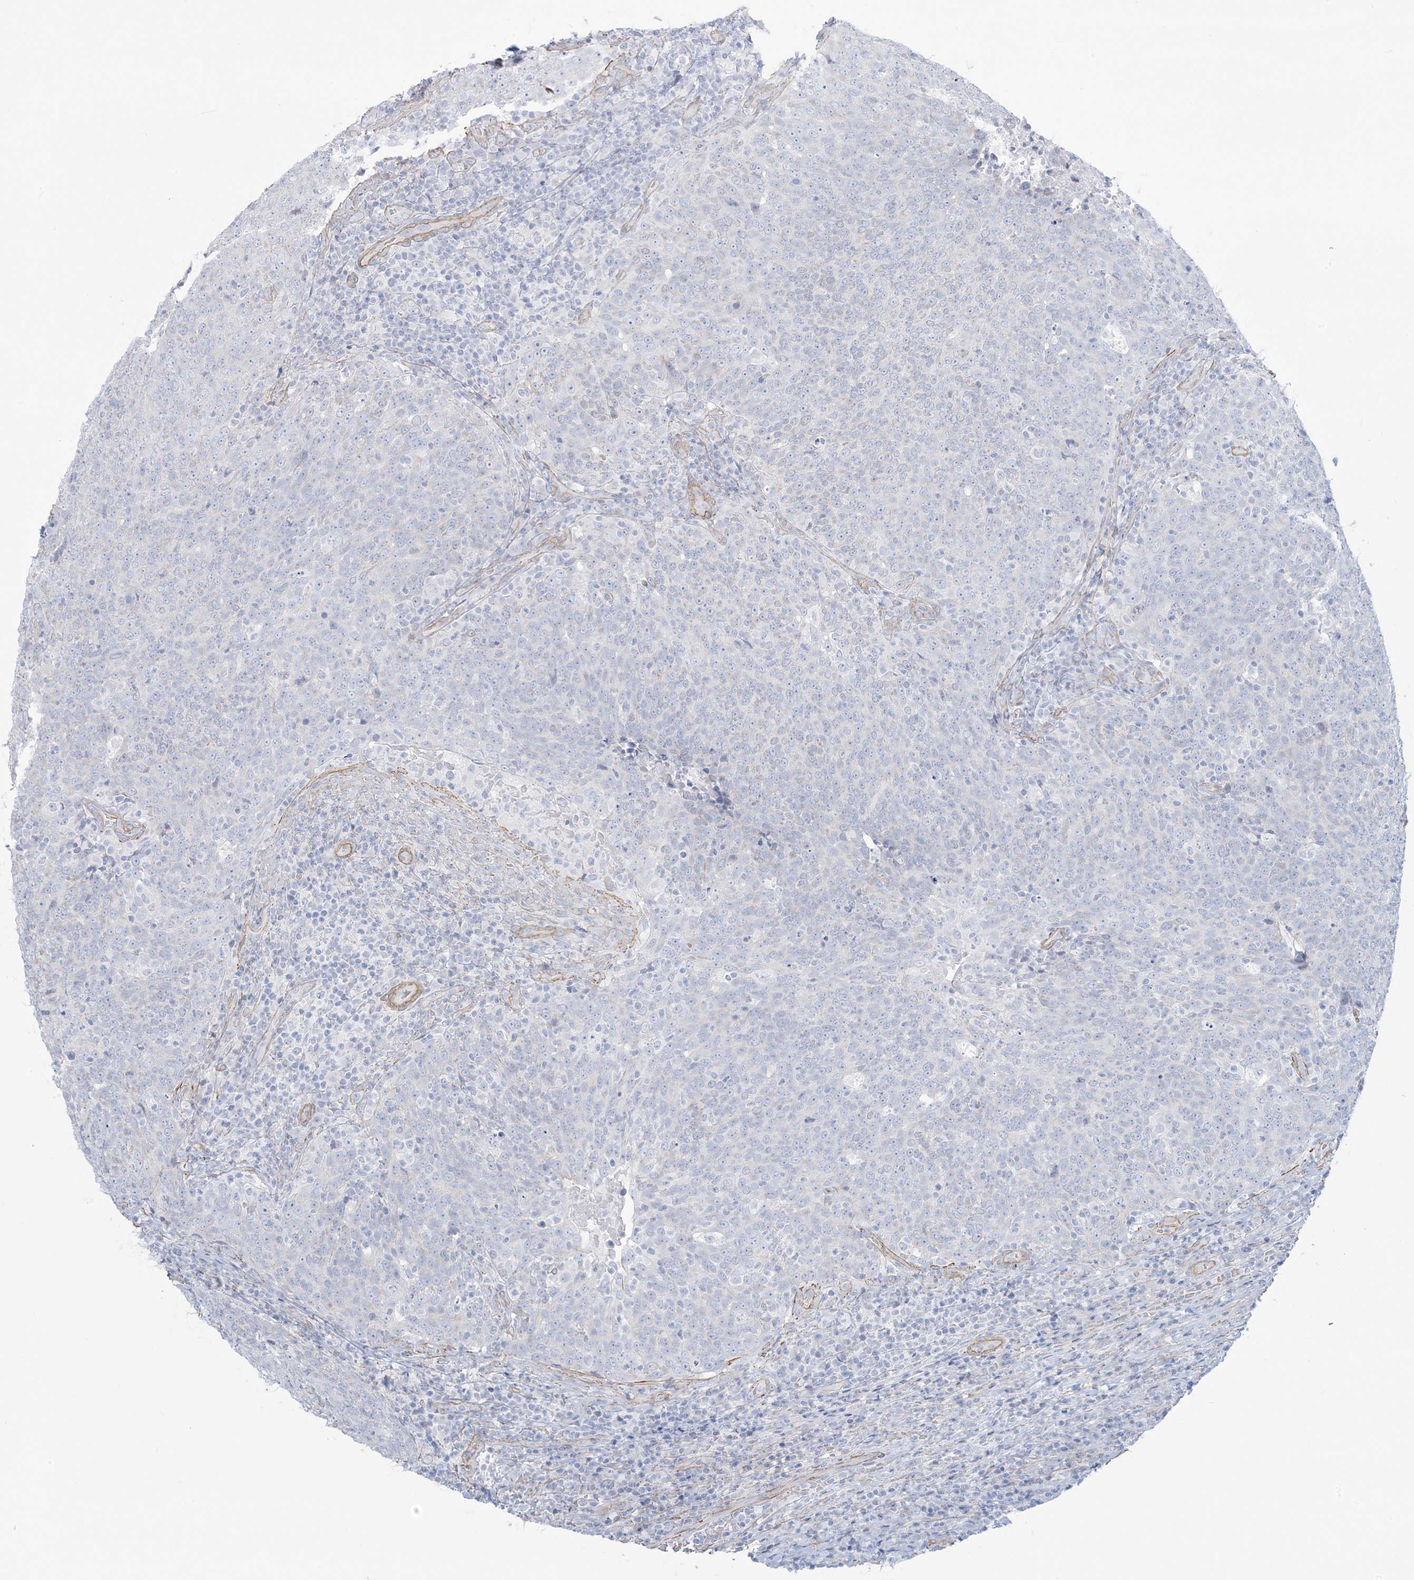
{"staining": {"intensity": "negative", "quantity": "none", "location": "none"}, "tissue": "head and neck cancer", "cell_type": "Tumor cells", "image_type": "cancer", "snomed": [{"axis": "morphology", "description": "Squamous cell carcinoma, NOS"}, {"axis": "morphology", "description": "Squamous cell carcinoma, metastatic, NOS"}, {"axis": "topography", "description": "Lymph node"}, {"axis": "topography", "description": "Head-Neck"}], "caption": "Tumor cells are negative for protein expression in human squamous cell carcinoma (head and neck). (DAB IHC visualized using brightfield microscopy, high magnification).", "gene": "AGXT", "patient": {"sex": "male", "age": 62}}